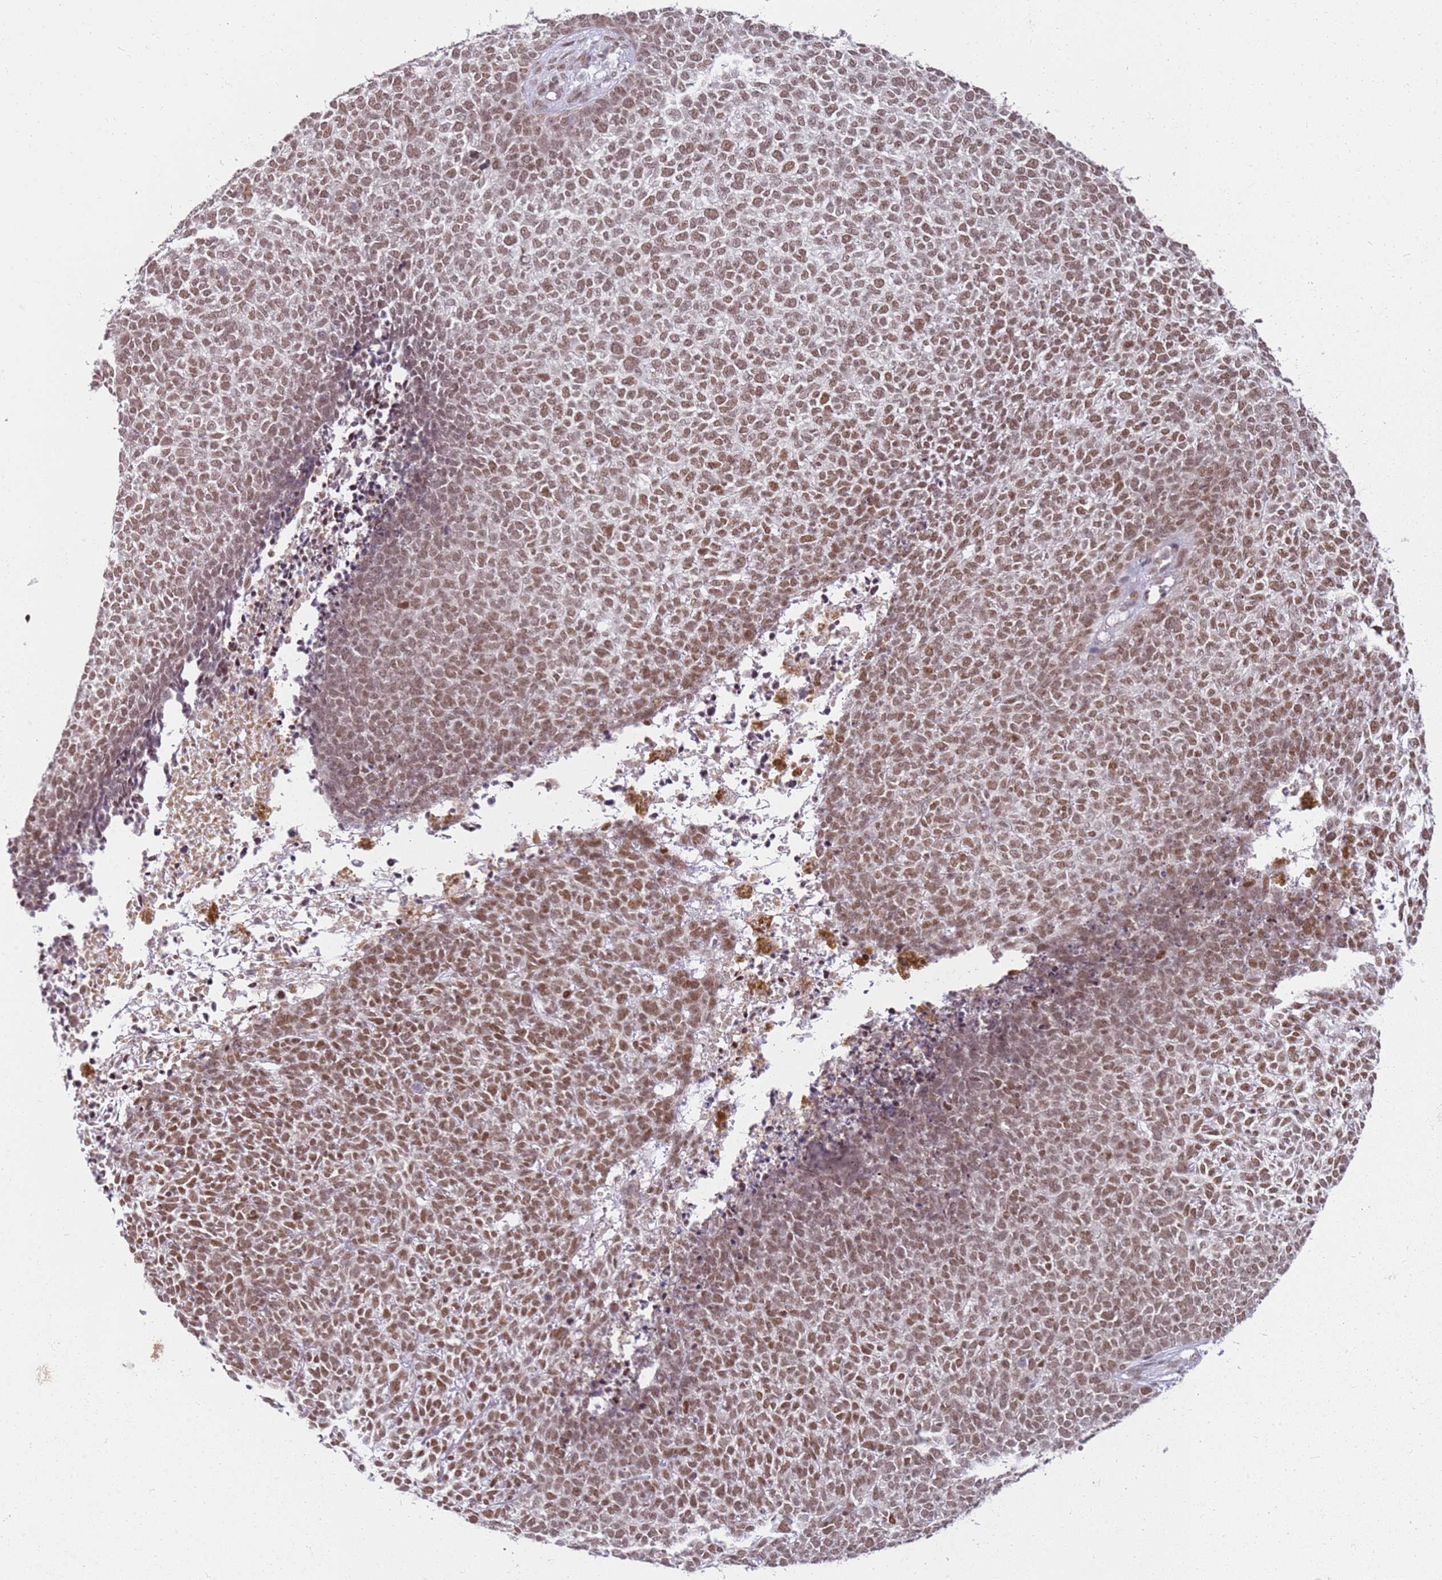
{"staining": {"intensity": "moderate", "quantity": ">75%", "location": "nuclear"}, "tissue": "skin cancer", "cell_type": "Tumor cells", "image_type": "cancer", "snomed": [{"axis": "morphology", "description": "Basal cell carcinoma"}, {"axis": "topography", "description": "Skin"}], "caption": "The image exhibits immunohistochemical staining of skin cancer (basal cell carcinoma). There is moderate nuclear positivity is appreciated in approximately >75% of tumor cells.", "gene": "PHC2", "patient": {"sex": "female", "age": 84}}